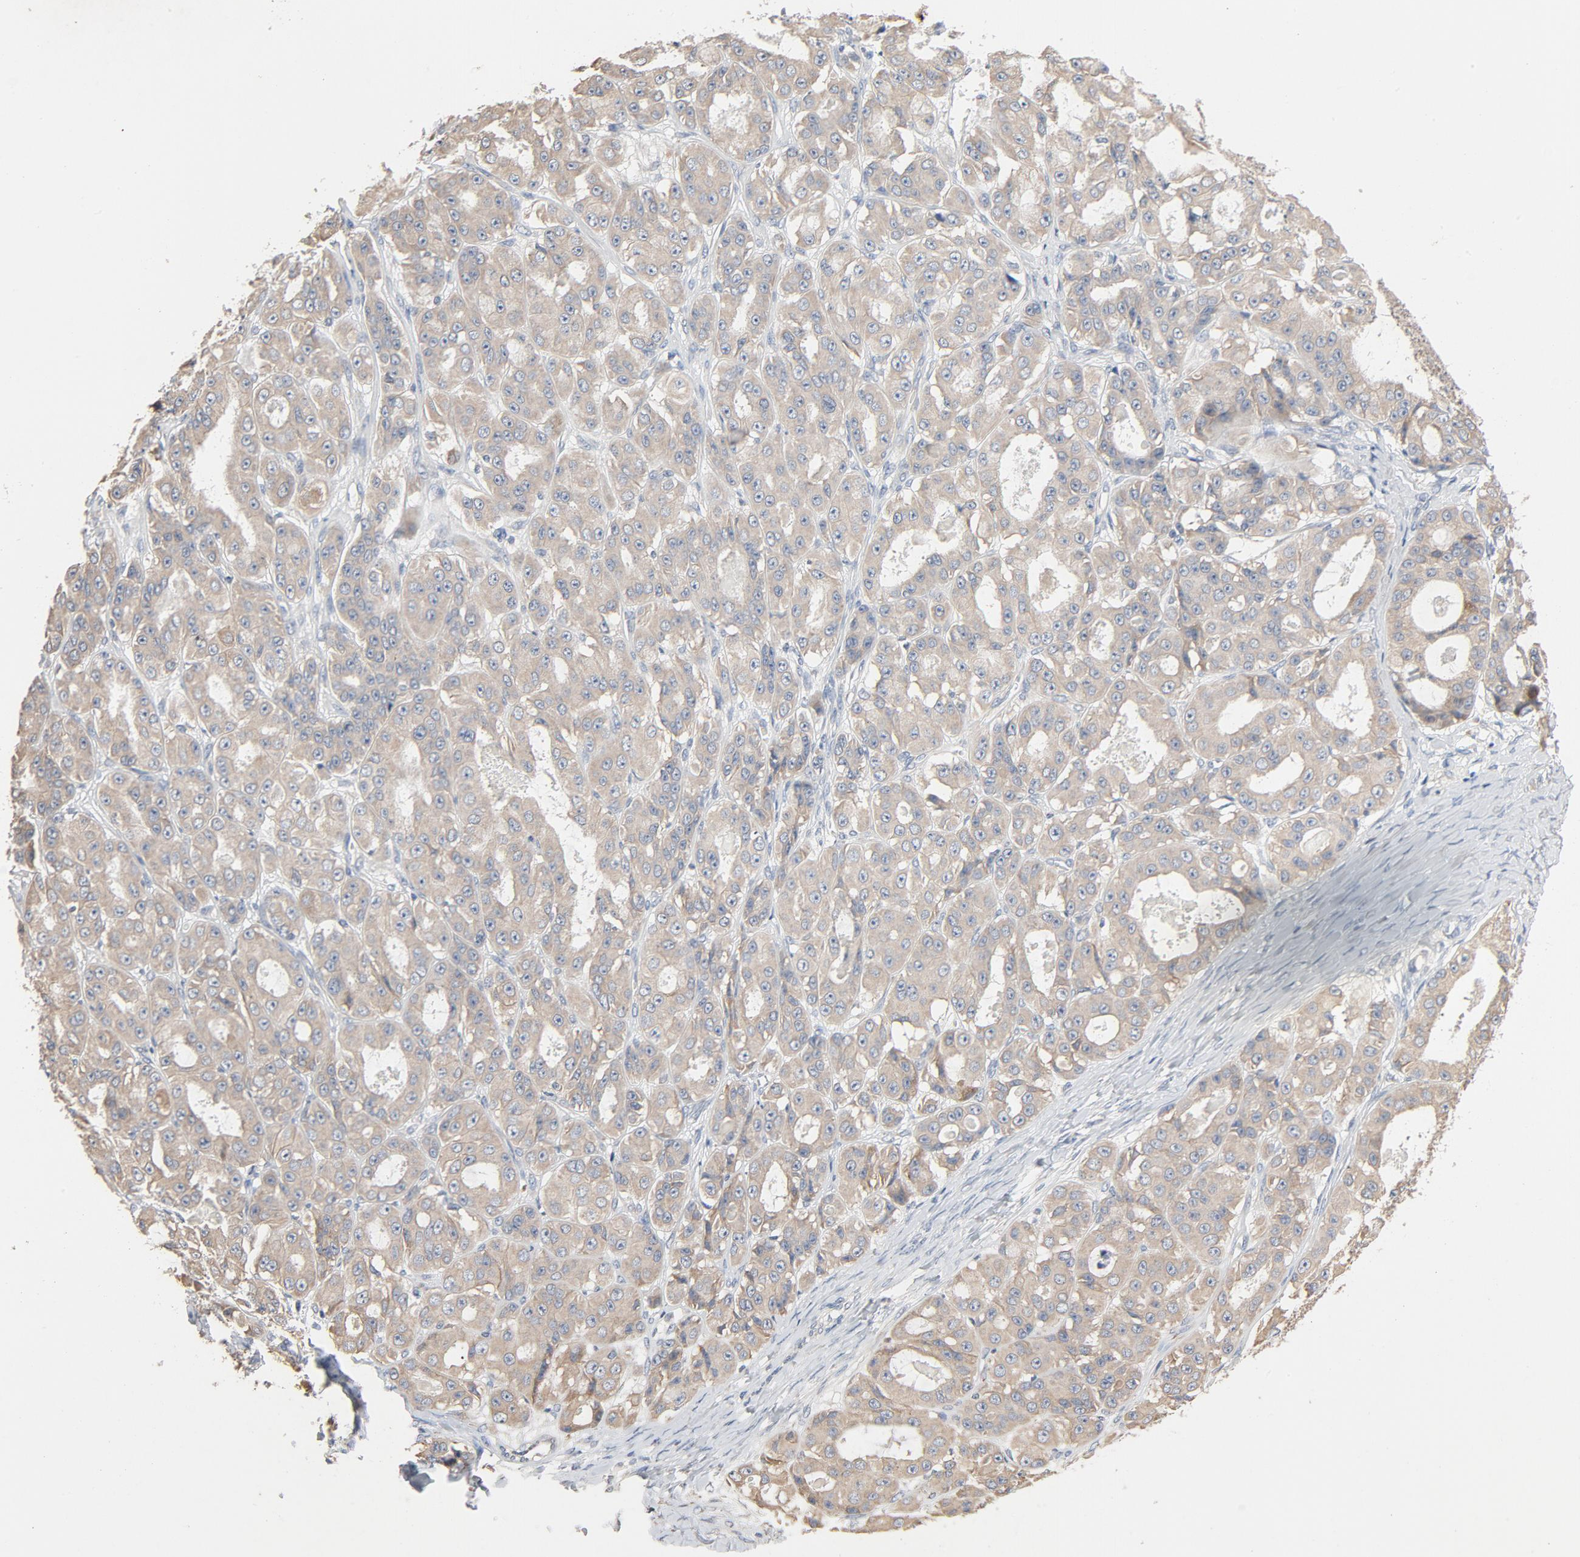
{"staining": {"intensity": "weak", "quantity": ">75%", "location": "cytoplasmic/membranous"}, "tissue": "ovarian cancer", "cell_type": "Tumor cells", "image_type": "cancer", "snomed": [{"axis": "morphology", "description": "Carcinoma, endometroid"}, {"axis": "topography", "description": "Ovary"}], "caption": "Weak cytoplasmic/membranous protein staining is appreciated in about >75% of tumor cells in ovarian cancer (endometroid carcinoma).", "gene": "TLR4", "patient": {"sex": "female", "age": 61}}